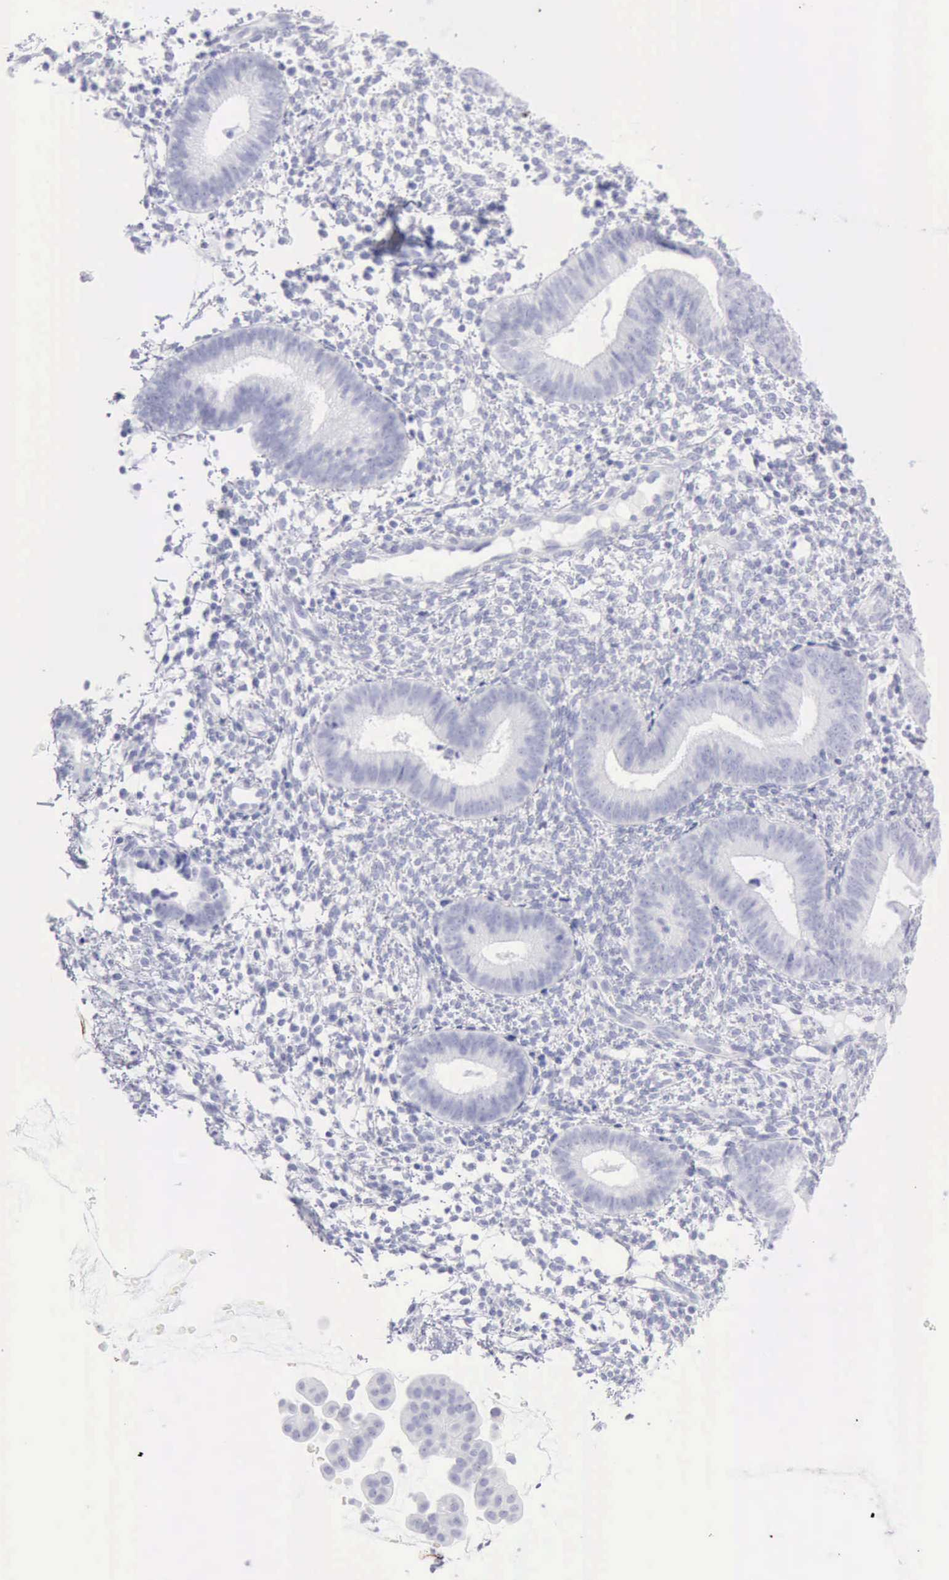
{"staining": {"intensity": "negative", "quantity": "none", "location": "none"}, "tissue": "endometrium", "cell_type": "Cells in endometrial stroma", "image_type": "normal", "snomed": [{"axis": "morphology", "description": "Normal tissue, NOS"}, {"axis": "topography", "description": "Endometrium"}], "caption": "This histopathology image is of normal endometrium stained with immunohistochemistry to label a protein in brown with the nuclei are counter-stained blue. There is no staining in cells in endometrial stroma.", "gene": "KRT10", "patient": {"sex": "female", "age": 35}}